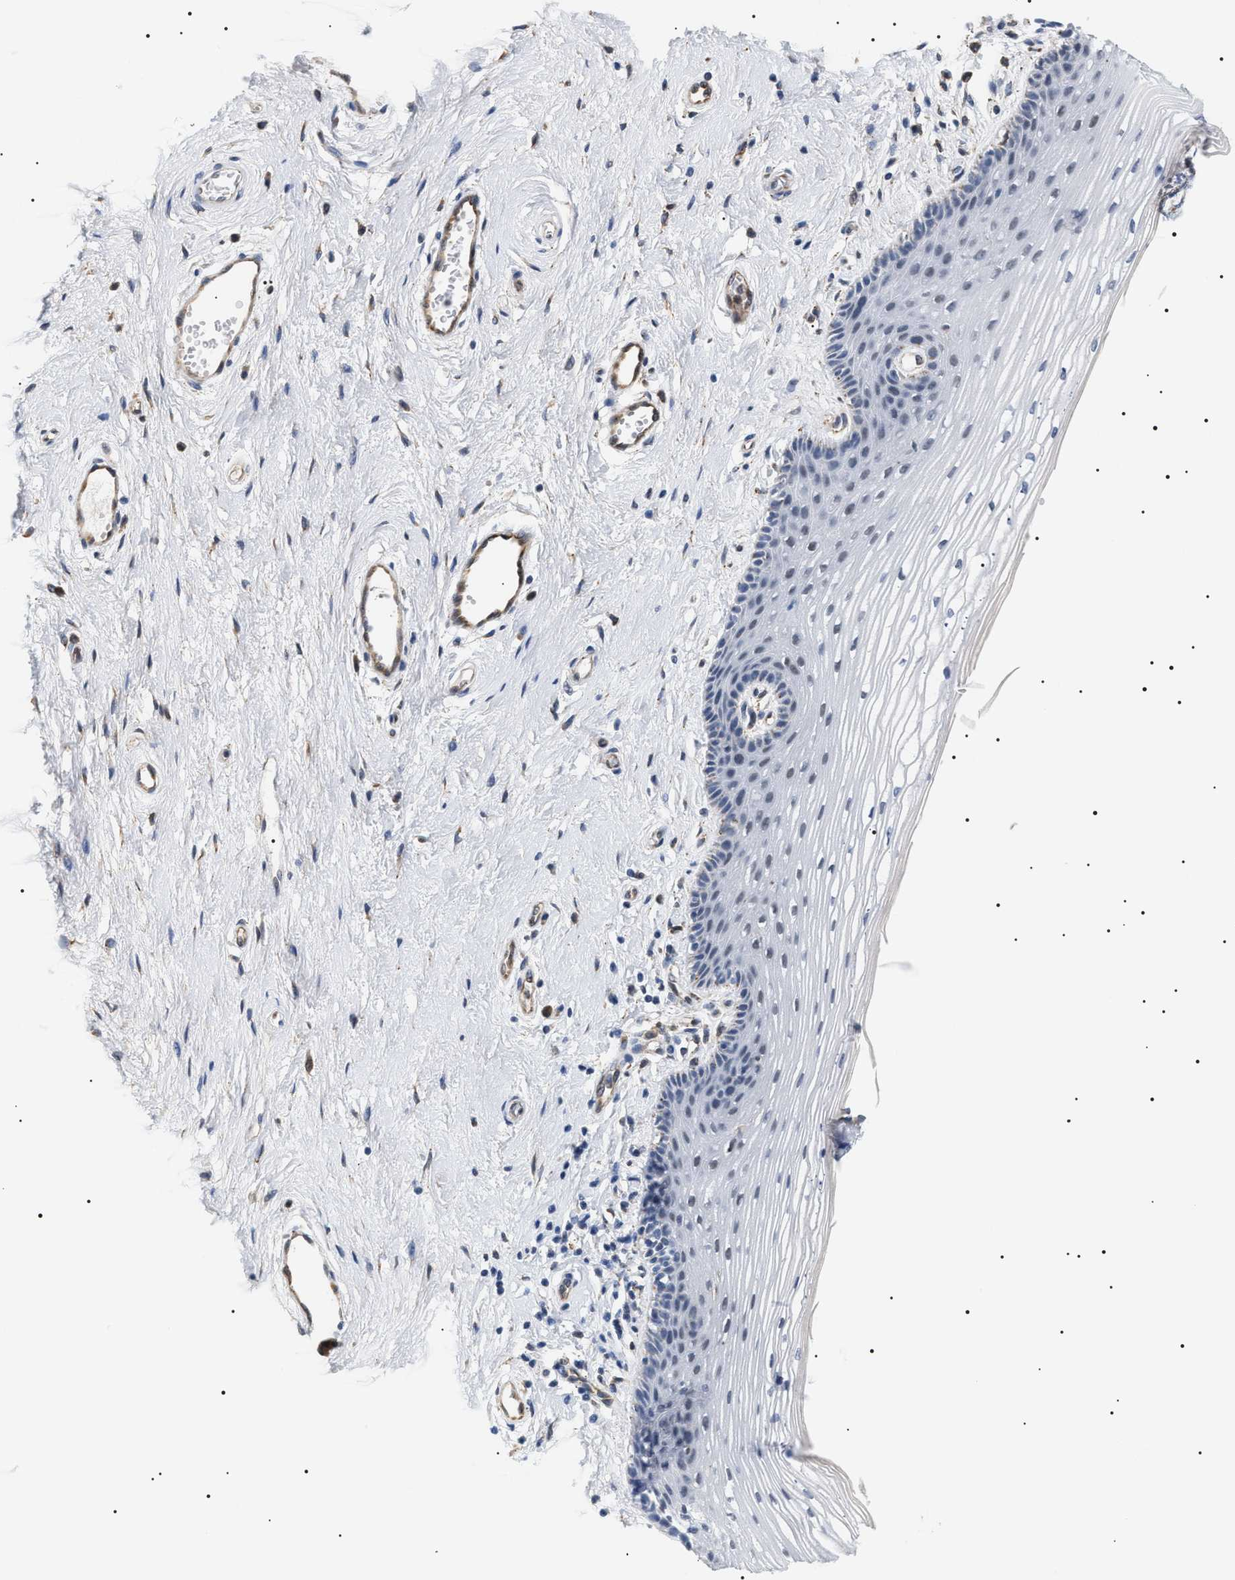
{"staining": {"intensity": "negative", "quantity": "none", "location": "none"}, "tissue": "vagina", "cell_type": "Squamous epithelial cells", "image_type": "normal", "snomed": [{"axis": "morphology", "description": "Normal tissue, NOS"}, {"axis": "topography", "description": "Vagina"}], "caption": "DAB immunohistochemical staining of unremarkable vagina reveals no significant staining in squamous epithelial cells.", "gene": "HSD17B11", "patient": {"sex": "female", "age": 46}}